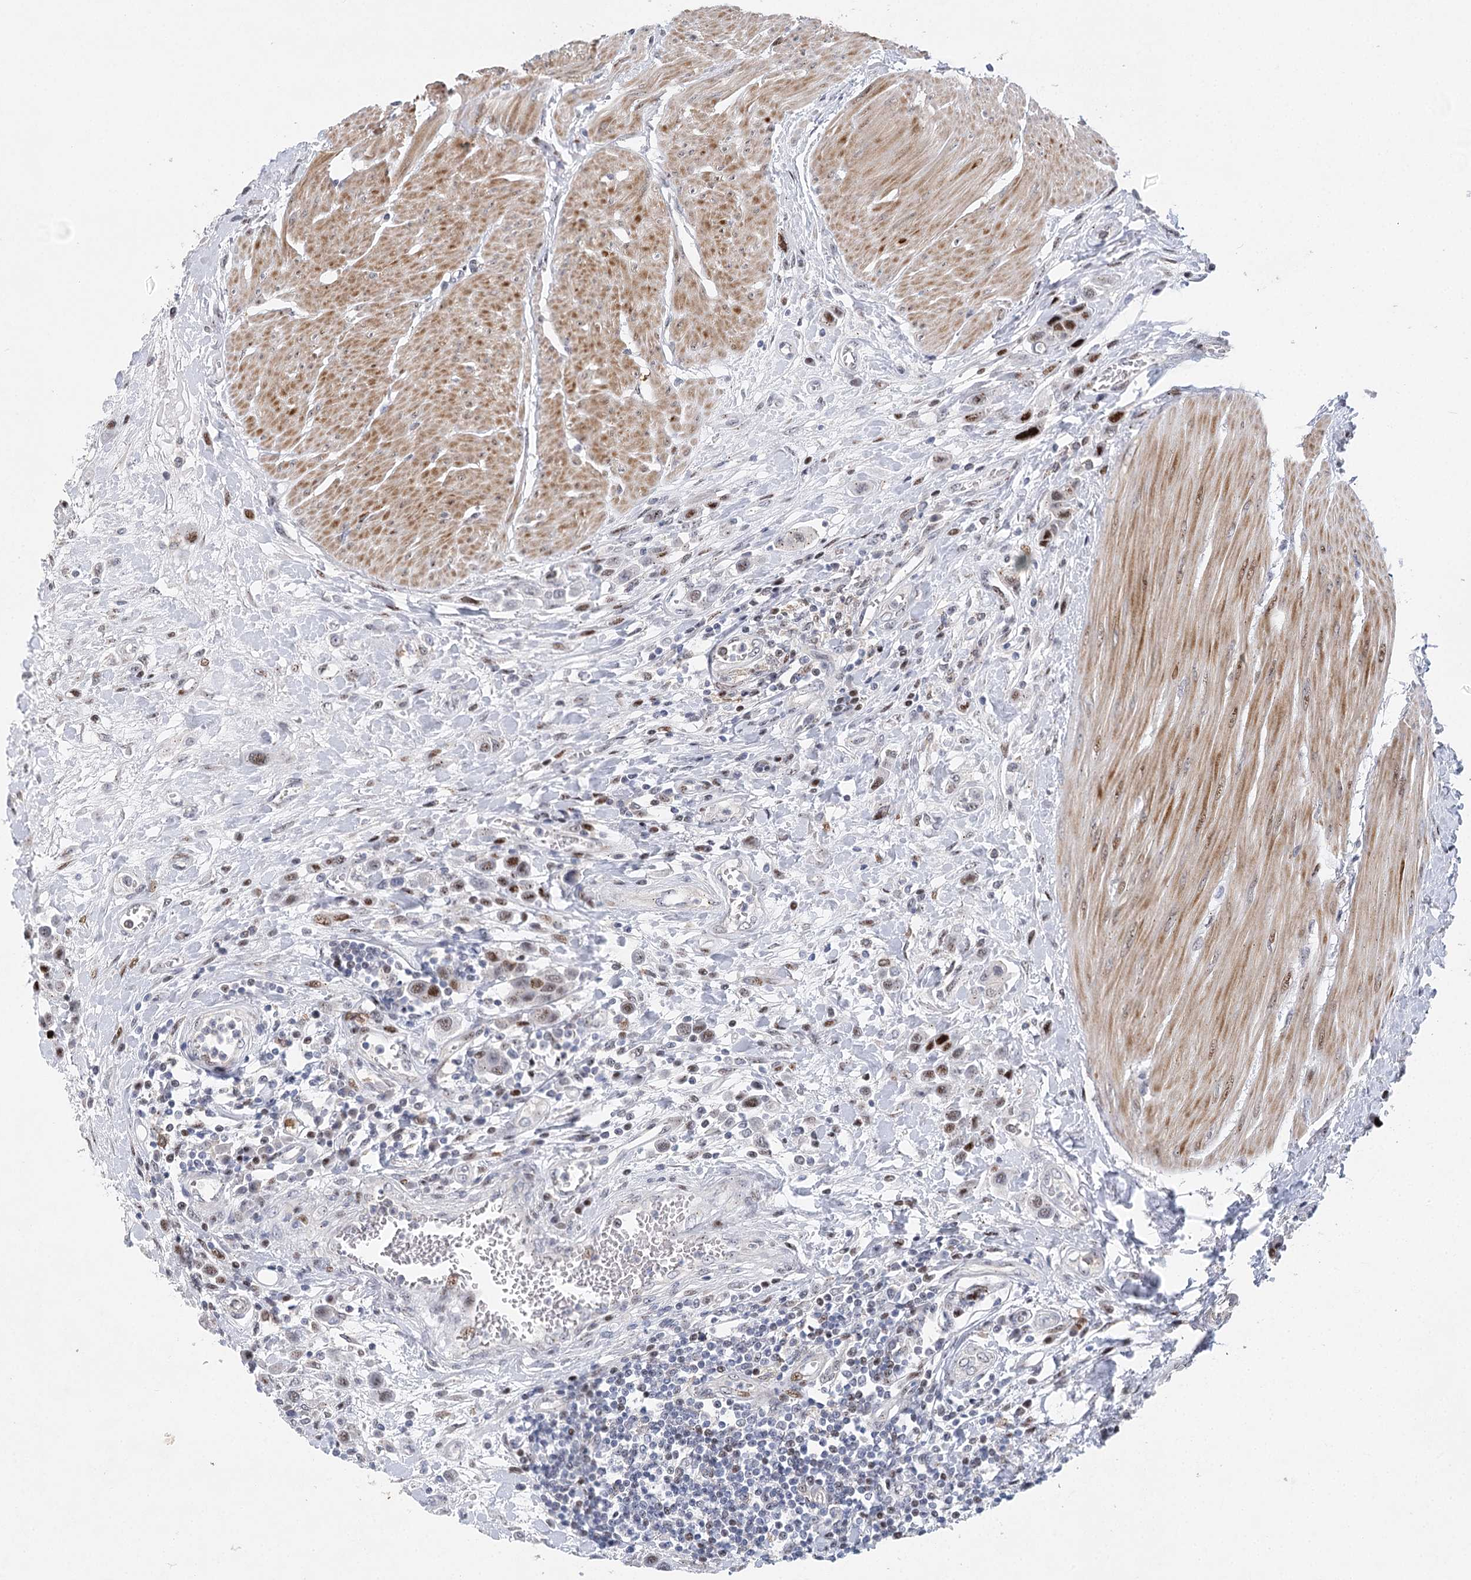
{"staining": {"intensity": "moderate", "quantity": "<25%", "location": "nuclear"}, "tissue": "urothelial cancer", "cell_type": "Tumor cells", "image_type": "cancer", "snomed": [{"axis": "morphology", "description": "Urothelial carcinoma, High grade"}, {"axis": "topography", "description": "Urinary bladder"}], "caption": "High-grade urothelial carcinoma tissue displays moderate nuclear expression in about <25% of tumor cells (Brightfield microscopy of DAB IHC at high magnification).", "gene": "CAMTA1", "patient": {"sex": "male", "age": 50}}